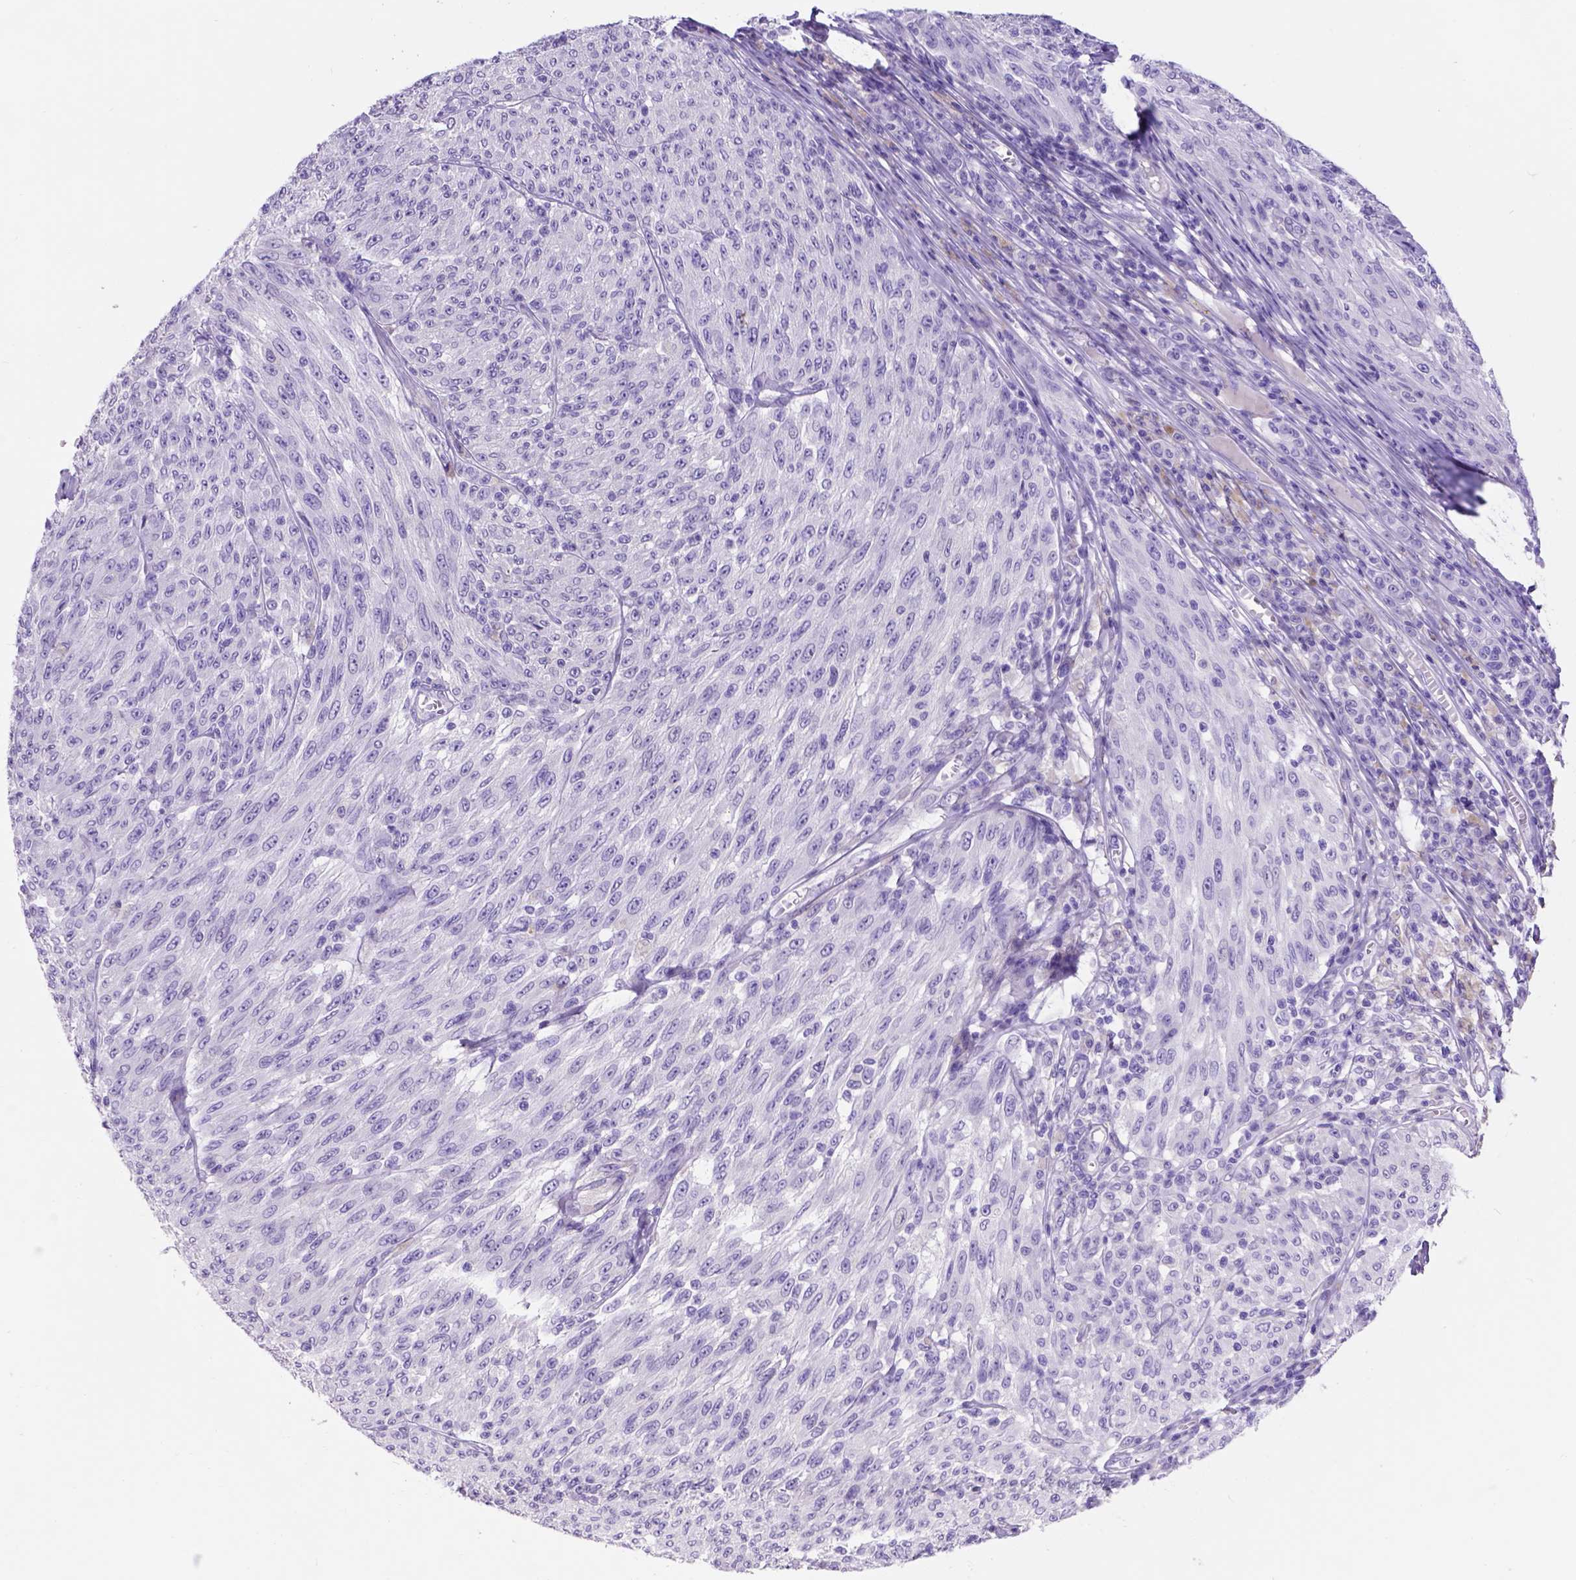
{"staining": {"intensity": "negative", "quantity": "none", "location": "none"}, "tissue": "melanoma", "cell_type": "Tumor cells", "image_type": "cancer", "snomed": [{"axis": "morphology", "description": "Malignant melanoma, NOS"}, {"axis": "topography", "description": "Skin"}], "caption": "IHC of melanoma exhibits no positivity in tumor cells.", "gene": "EGFR", "patient": {"sex": "male", "age": 85}}